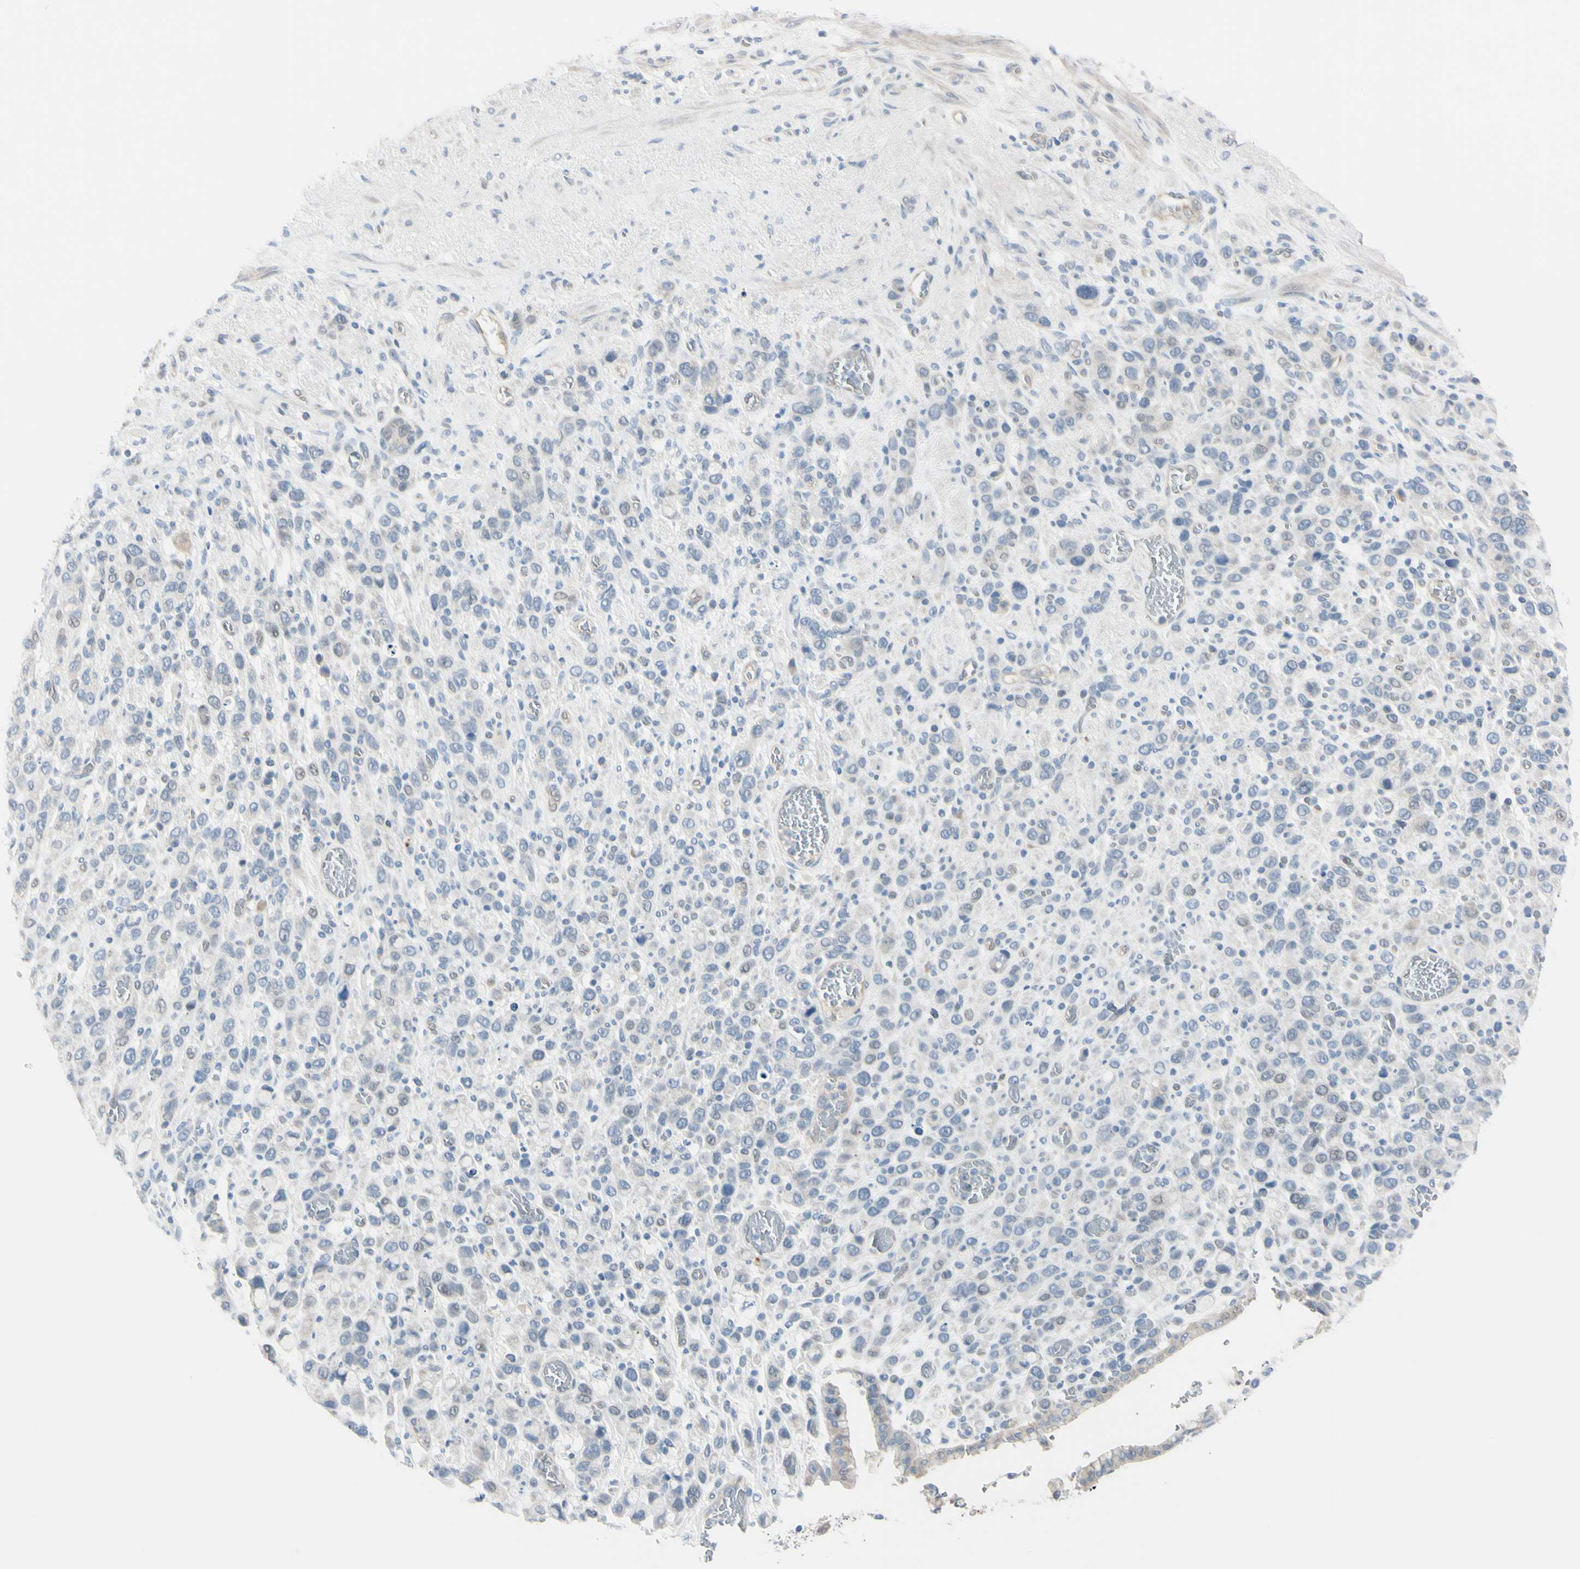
{"staining": {"intensity": "negative", "quantity": "none", "location": "none"}, "tissue": "stomach cancer", "cell_type": "Tumor cells", "image_type": "cancer", "snomed": [{"axis": "morphology", "description": "Normal tissue, NOS"}, {"axis": "morphology", "description": "Adenocarcinoma, NOS"}, {"axis": "morphology", "description": "Adenocarcinoma, High grade"}, {"axis": "topography", "description": "Stomach, upper"}, {"axis": "topography", "description": "Stomach"}], "caption": "The immunohistochemistry image has no significant staining in tumor cells of stomach cancer tissue.", "gene": "ASB9", "patient": {"sex": "female", "age": 65}}